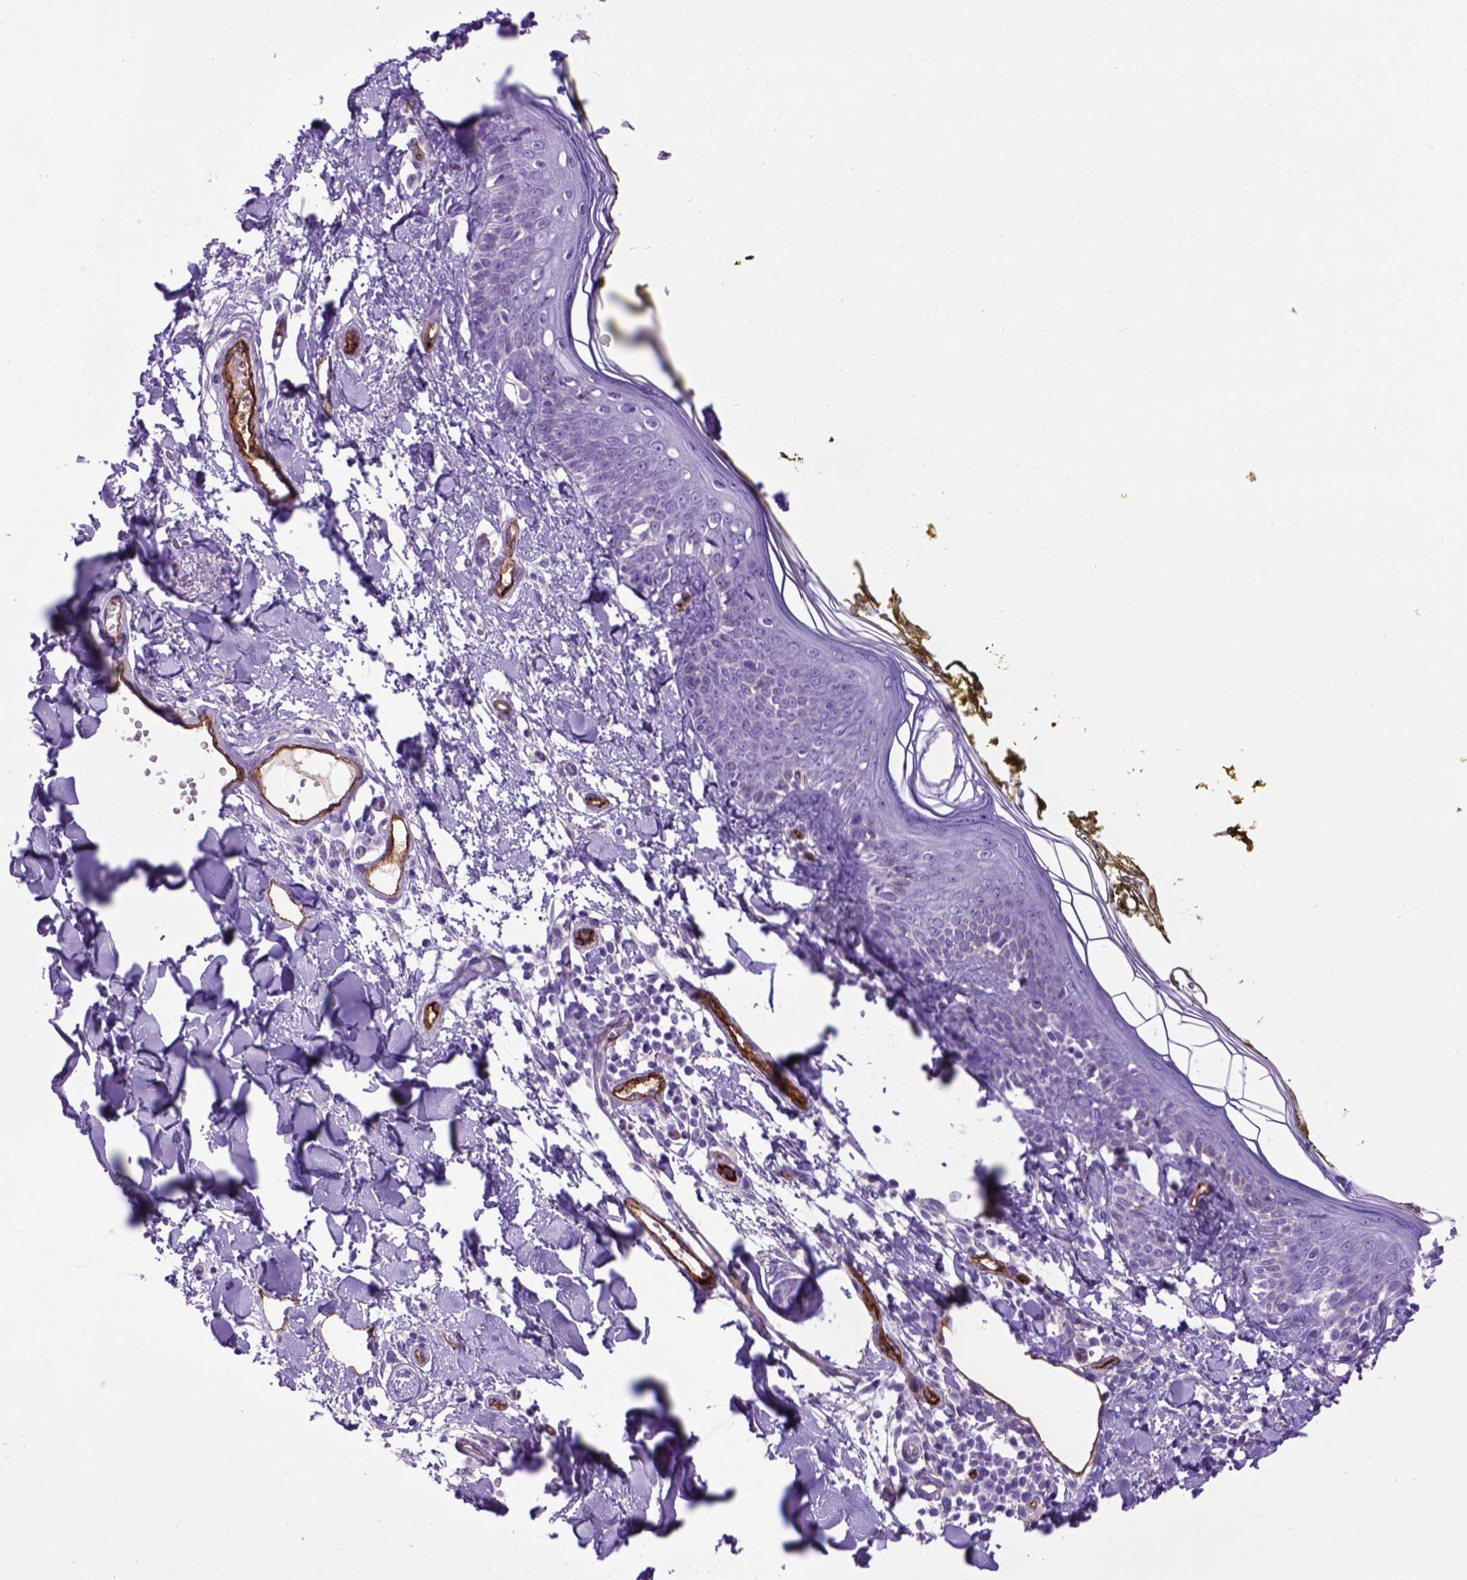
{"staining": {"intensity": "negative", "quantity": "none", "location": "none"}, "tissue": "skin", "cell_type": "Fibroblasts", "image_type": "normal", "snomed": [{"axis": "morphology", "description": "Normal tissue, NOS"}, {"axis": "topography", "description": "Skin"}], "caption": "High magnification brightfield microscopy of benign skin stained with DAB (3,3'-diaminobenzidine) (brown) and counterstained with hematoxylin (blue): fibroblasts show no significant positivity. (DAB immunohistochemistry (IHC), high magnification).", "gene": "ENG", "patient": {"sex": "male", "age": 76}}